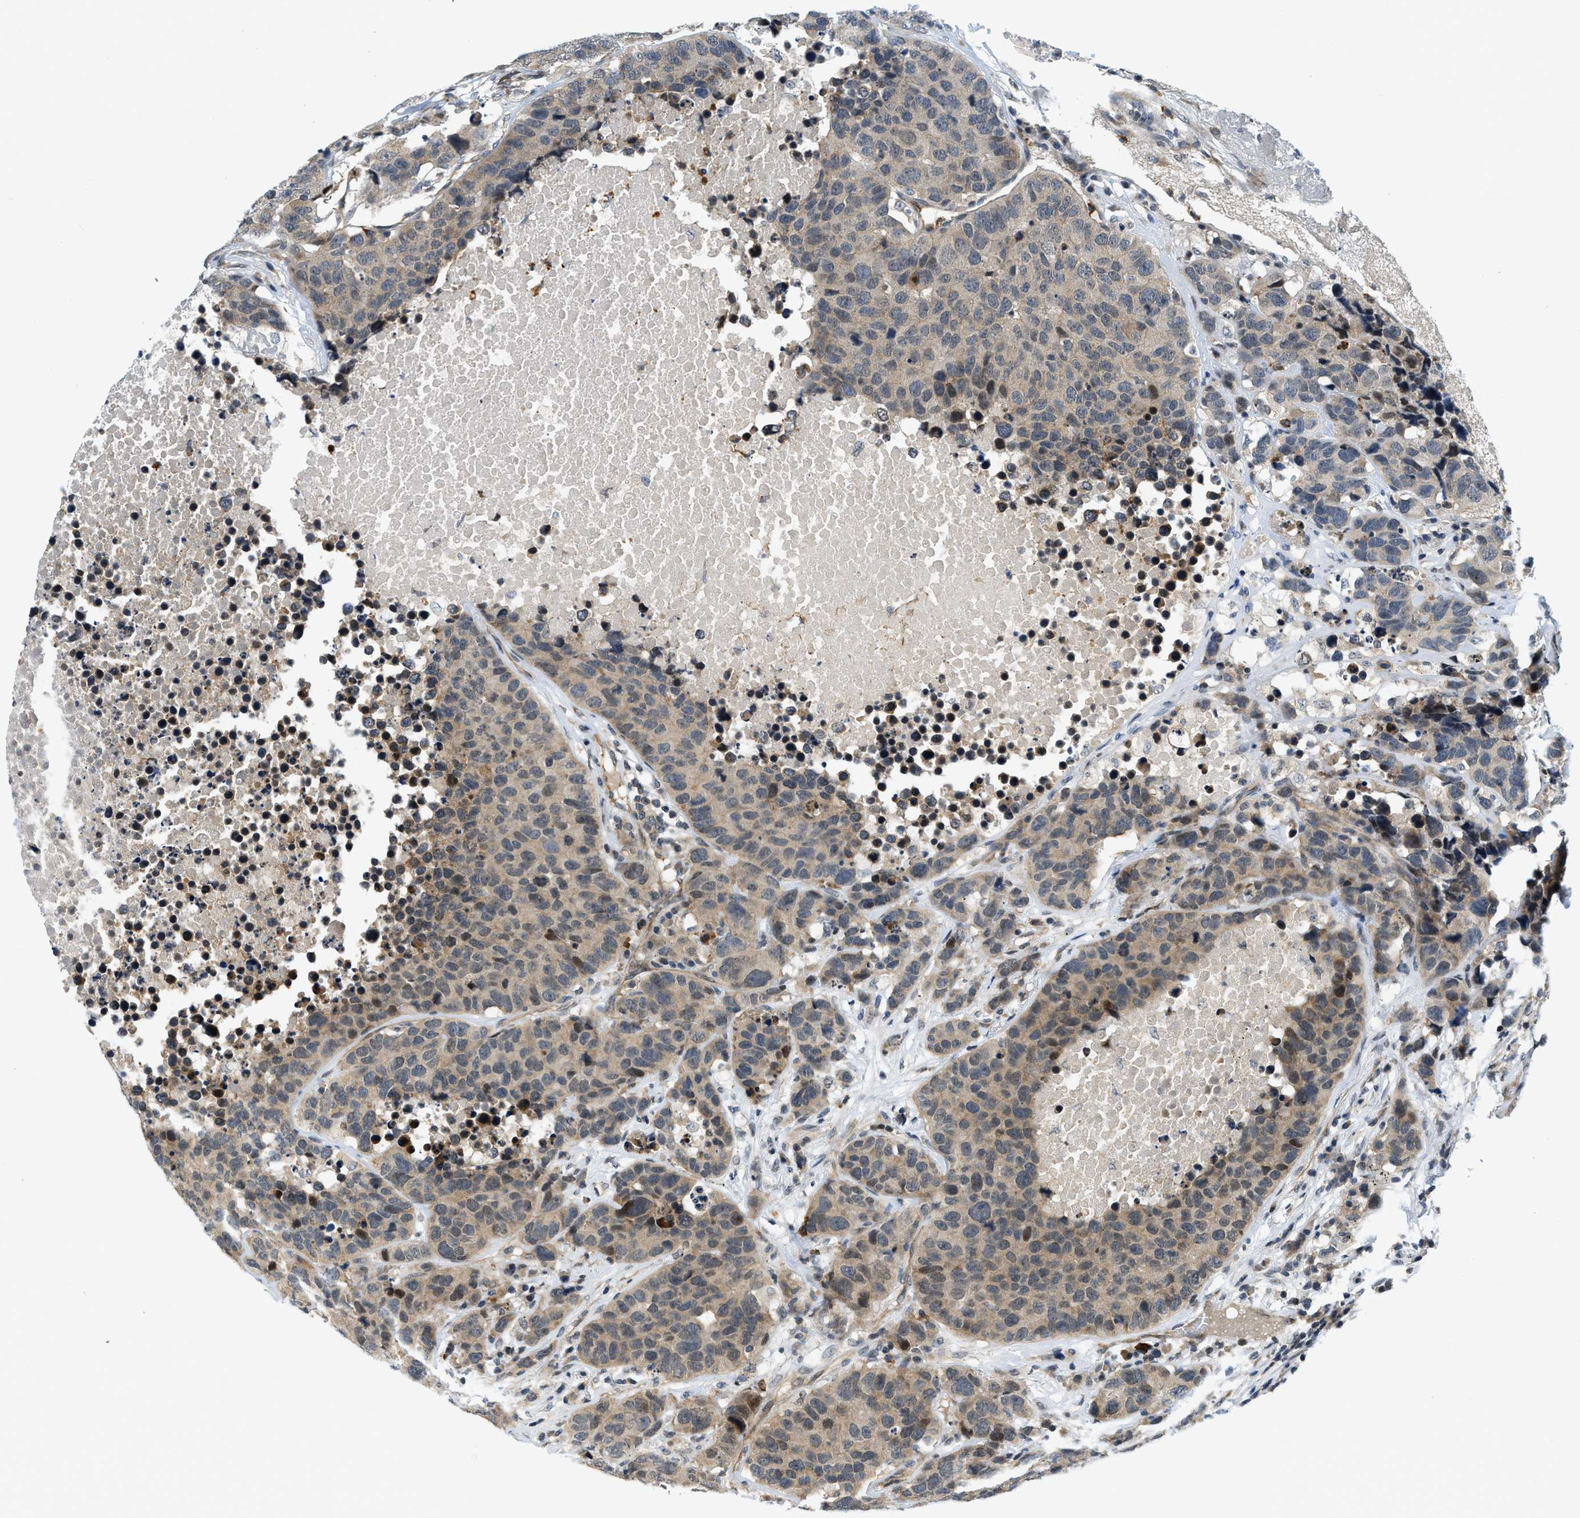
{"staining": {"intensity": "moderate", "quantity": "25%-75%", "location": "cytoplasmic/membranous"}, "tissue": "carcinoid", "cell_type": "Tumor cells", "image_type": "cancer", "snomed": [{"axis": "morphology", "description": "Carcinoid, malignant, NOS"}, {"axis": "topography", "description": "Lung"}], "caption": "About 25%-75% of tumor cells in human carcinoid exhibit moderate cytoplasmic/membranous protein staining as visualized by brown immunohistochemical staining.", "gene": "KMT2A", "patient": {"sex": "male", "age": 60}}